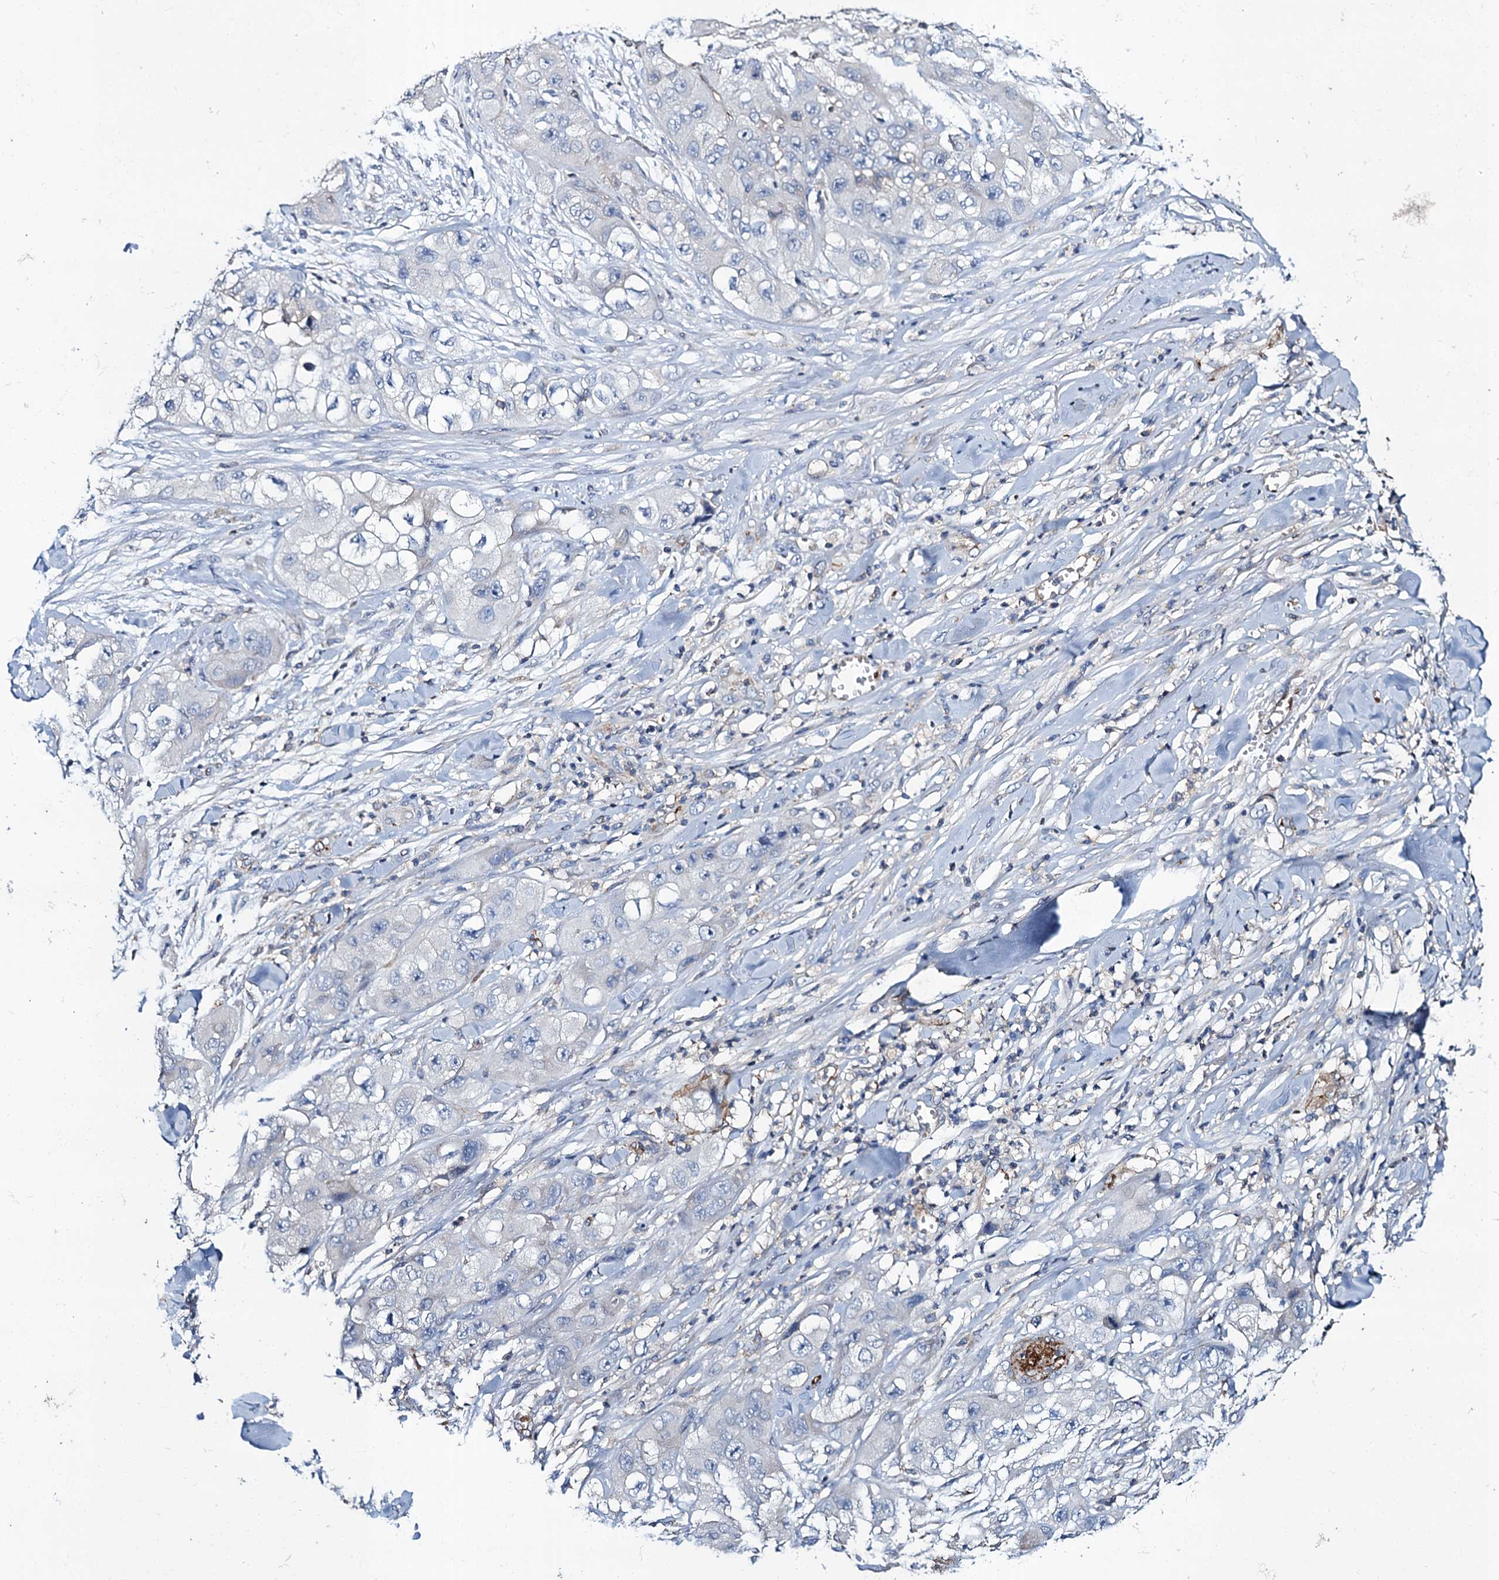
{"staining": {"intensity": "negative", "quantity": "none", "location": "none"}, "tissue": "skin cancer", "cell_type": "Tumor cells", "image_type": "cancer", "snomed": [{"axis": "morphology", "description": "Squamous cell carcinoma, NOS"}, {"axis": "topography", "description": "Skin"}, {"axis": "topography", "description": "Subcutis"}], "caption": "IHC photomicrograph of neoplastic tissue: human squamous cell carcinoma (skin) stained with DAB displays no significant protein expression in tumor cells.", "gene": "CACNA1C", "patient": {"sex": "male", "age": 73}}